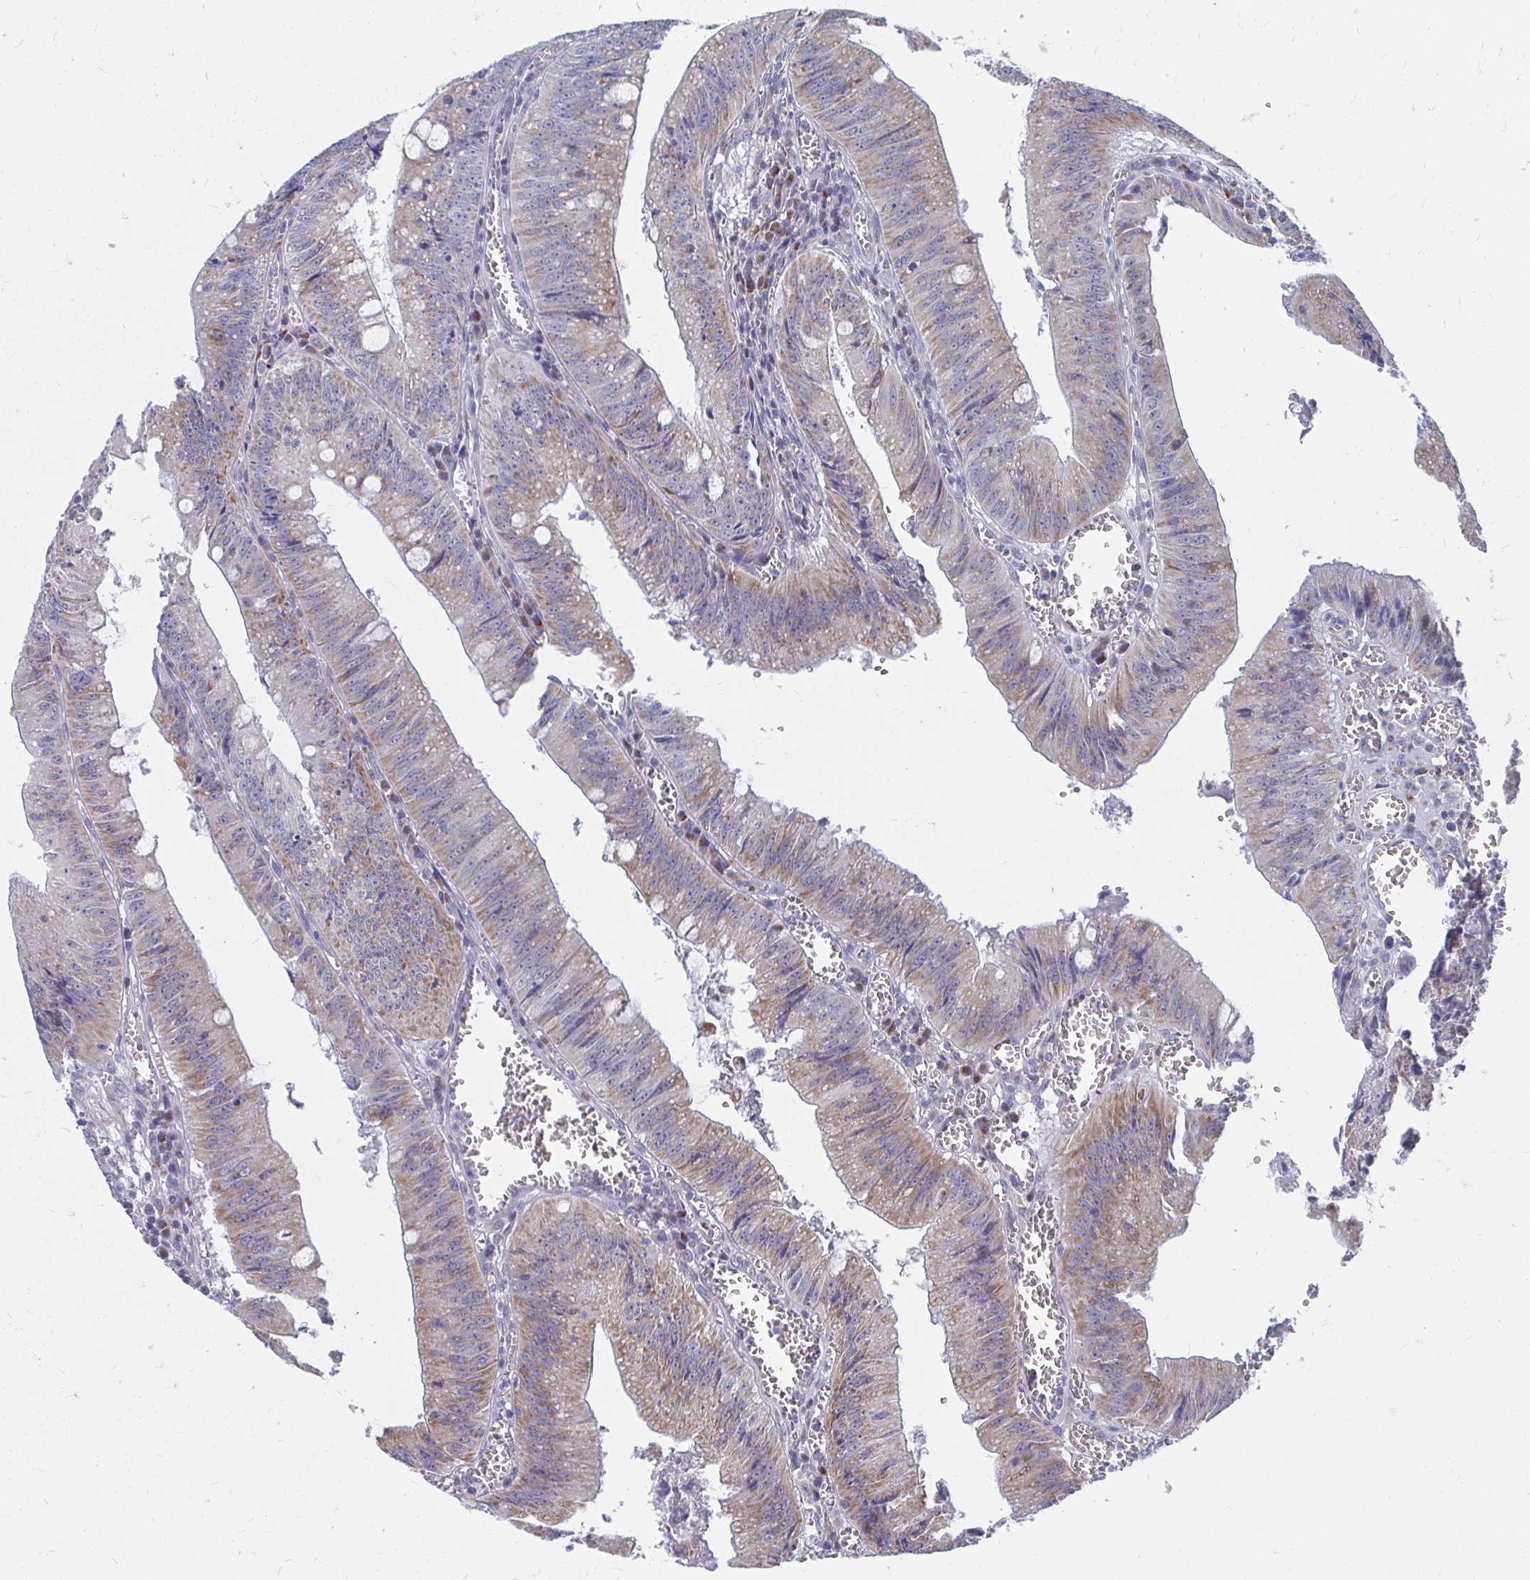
{"staining": {"intensity": "moderate", "quantity": "25%-75%", "location": "cytoplasmic/membranous"}, "tissue": "colorectal cancer", "cell_type": "Tumor cells", "image_type": "cancer", "snomed": [{"axis": "morphology", "description": "Adenocarcinoma, NOS"}, {"axis": "topography", "description": "Rectum"}], "caption": "A micrograph of colorectal cancer (adenocarcinoma) stained for a protein shows moderate cytoplasmic/membranous brown staining in tumor cells.", "gene": "PABIR3", "patient": {"sex": "female", "age": 81}}